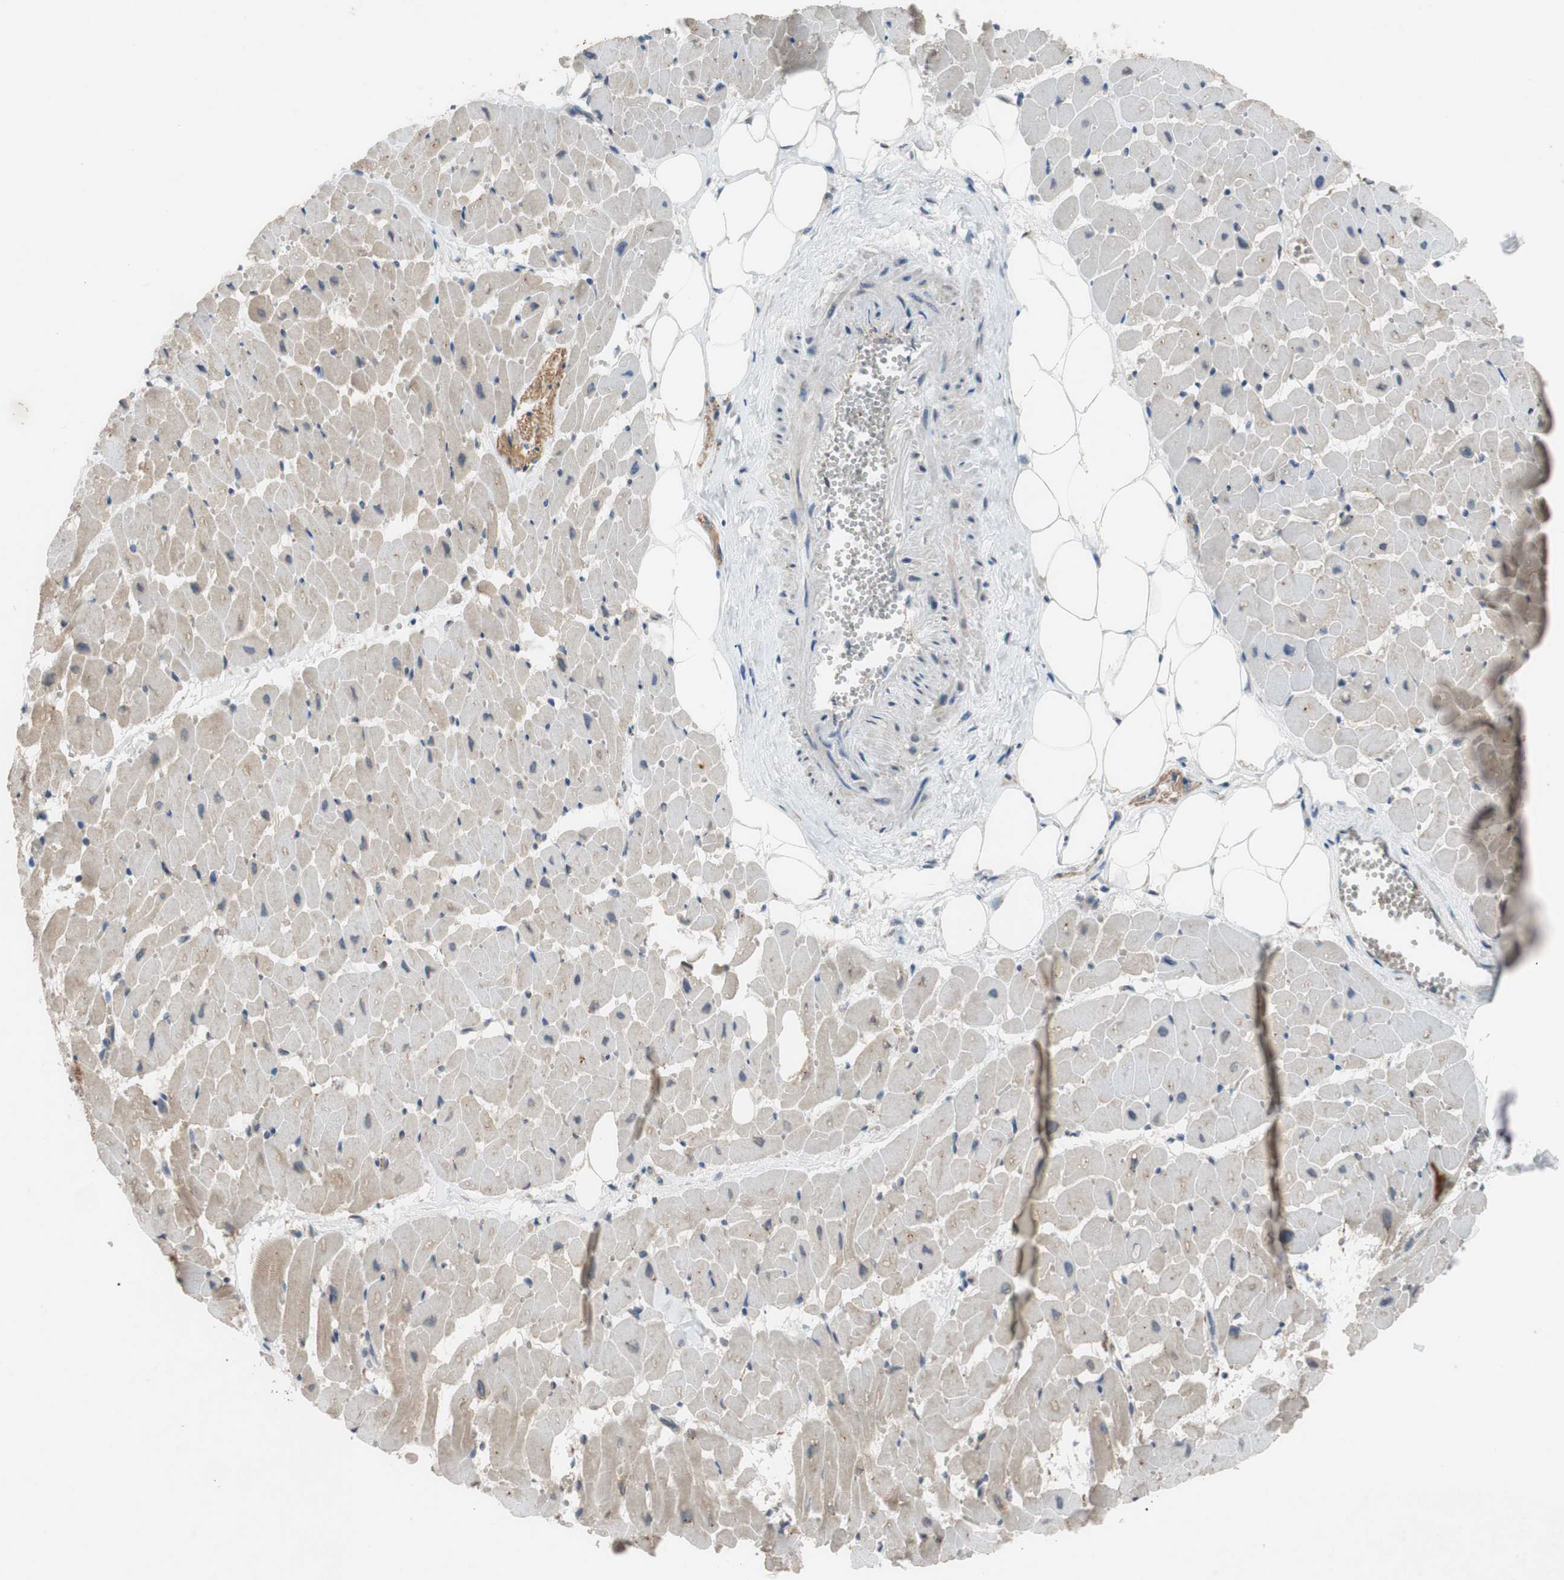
{"staining": {"intensity": "weak", "quantity": "<25%", "location": "cytoplasmic/membranous"}, "tissue": "heart muscle", "cell_type": "Cardiomyocytes", "image_type": "normal", "snomed": [{"axis": "morphology", "description": "Normal tissue, NOS"}, {"axis": "topography", "description": "Heart"}], "caption": "Immunohistochemistry micrograph of normal heart muscle: heart muscle stained with DAB reveals no significant protein positivity in cardiomyocytes.", "gene": "ADD2", "patient": {"sex": "female", "age": 19}}